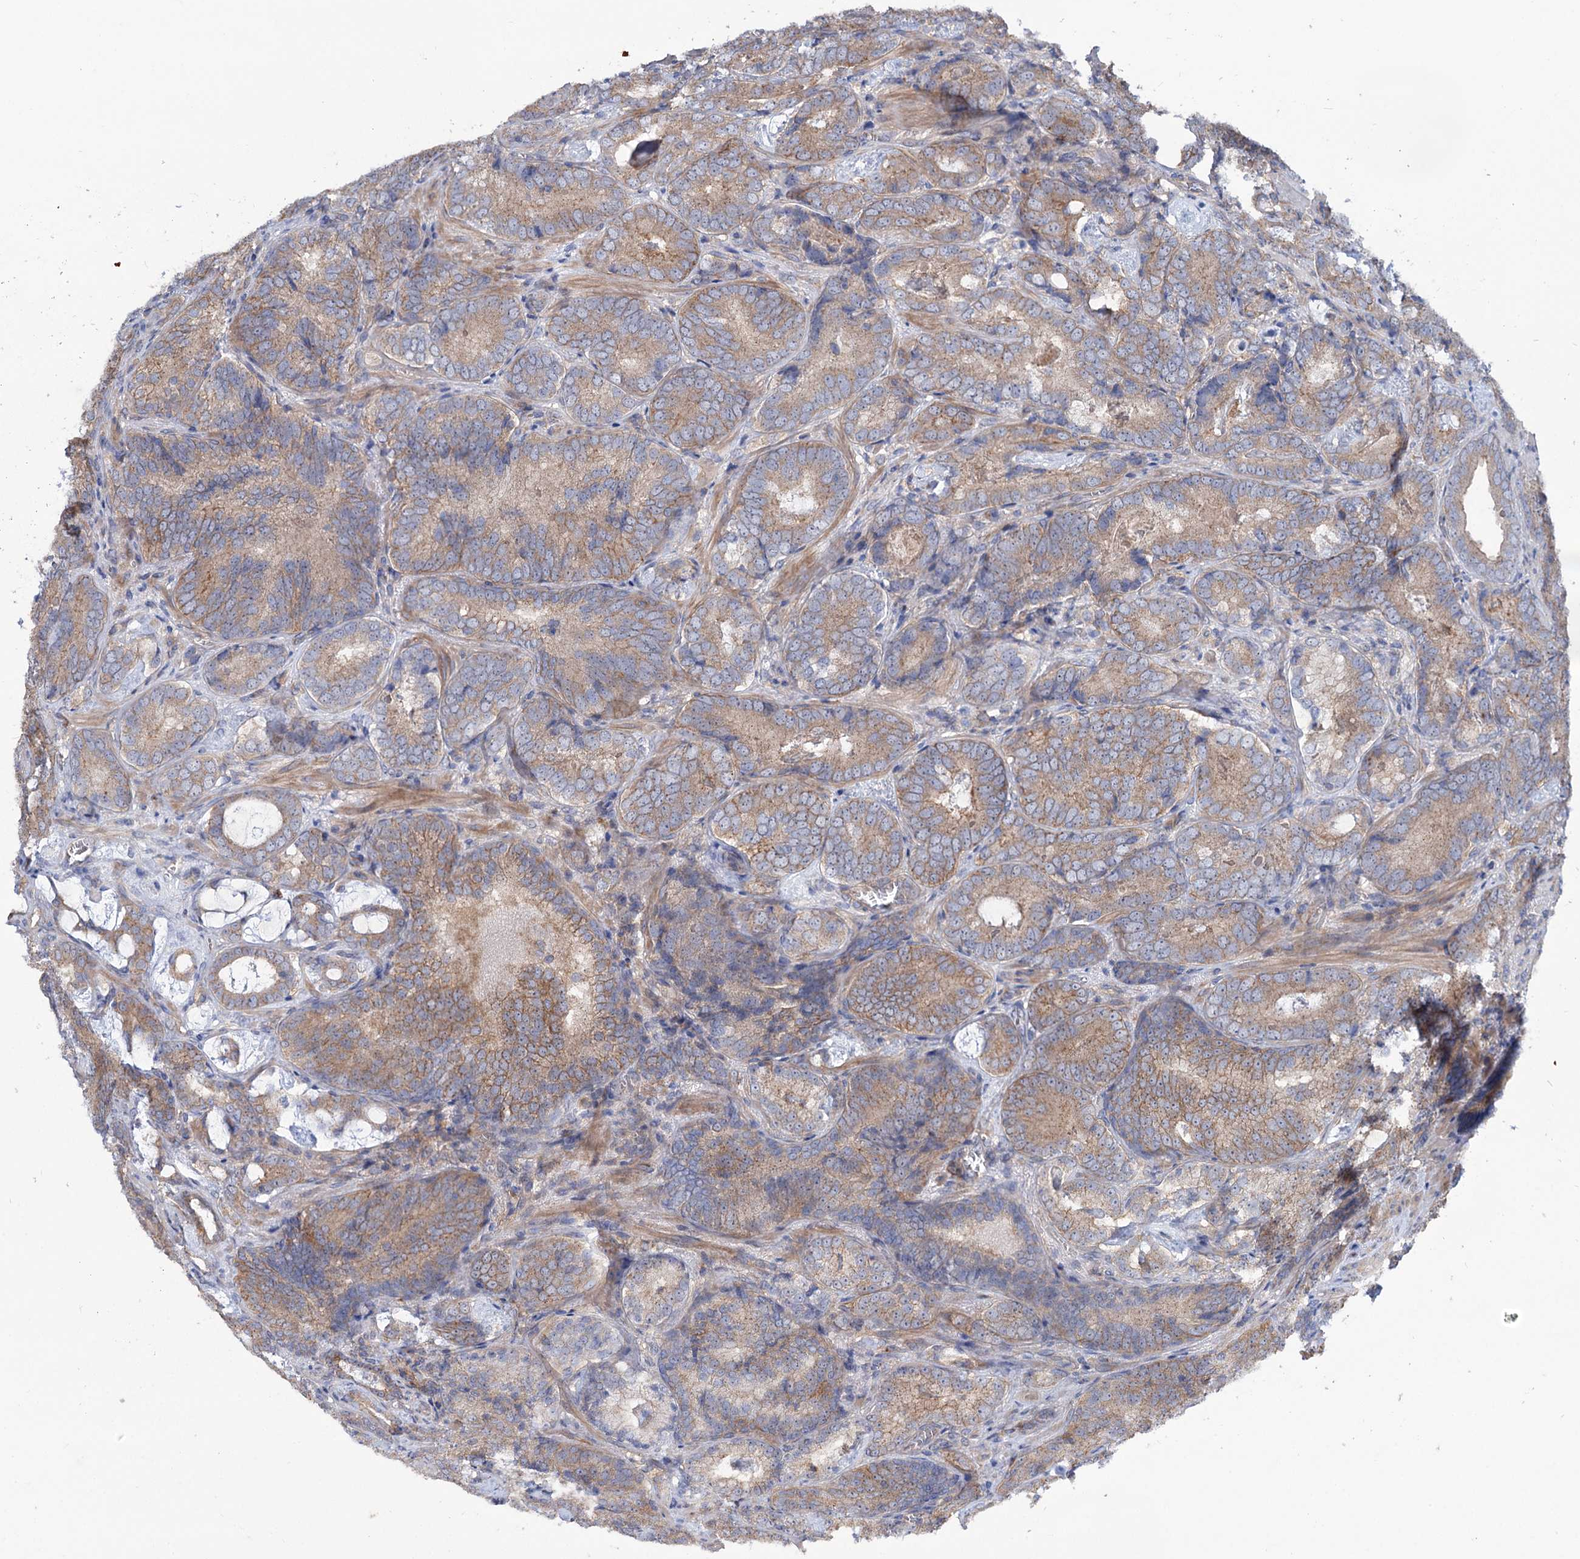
{"staining": {"intensity": "moderate", "quantity": ">75%", "location": "cytoplasmic/membranous"}, "tissue": "prostate cancer", "cell_type": "Tumor cells", "image_type": "cancer", "snomed": [{"axis": "morphology", "description": "Adenocarcinoma, Low grade"}, {"axis": "topography", "description": "Prostate"}], "caption": "Prostate cancer (low-grade adenocarcinoma) stained for a protein (brown) demonstrates moderate cytoplasmic/membranous positive expression in about >75% of tumor cells.", "gene": "SEC24A", "patient": {"sex": "male", "age": 60}}